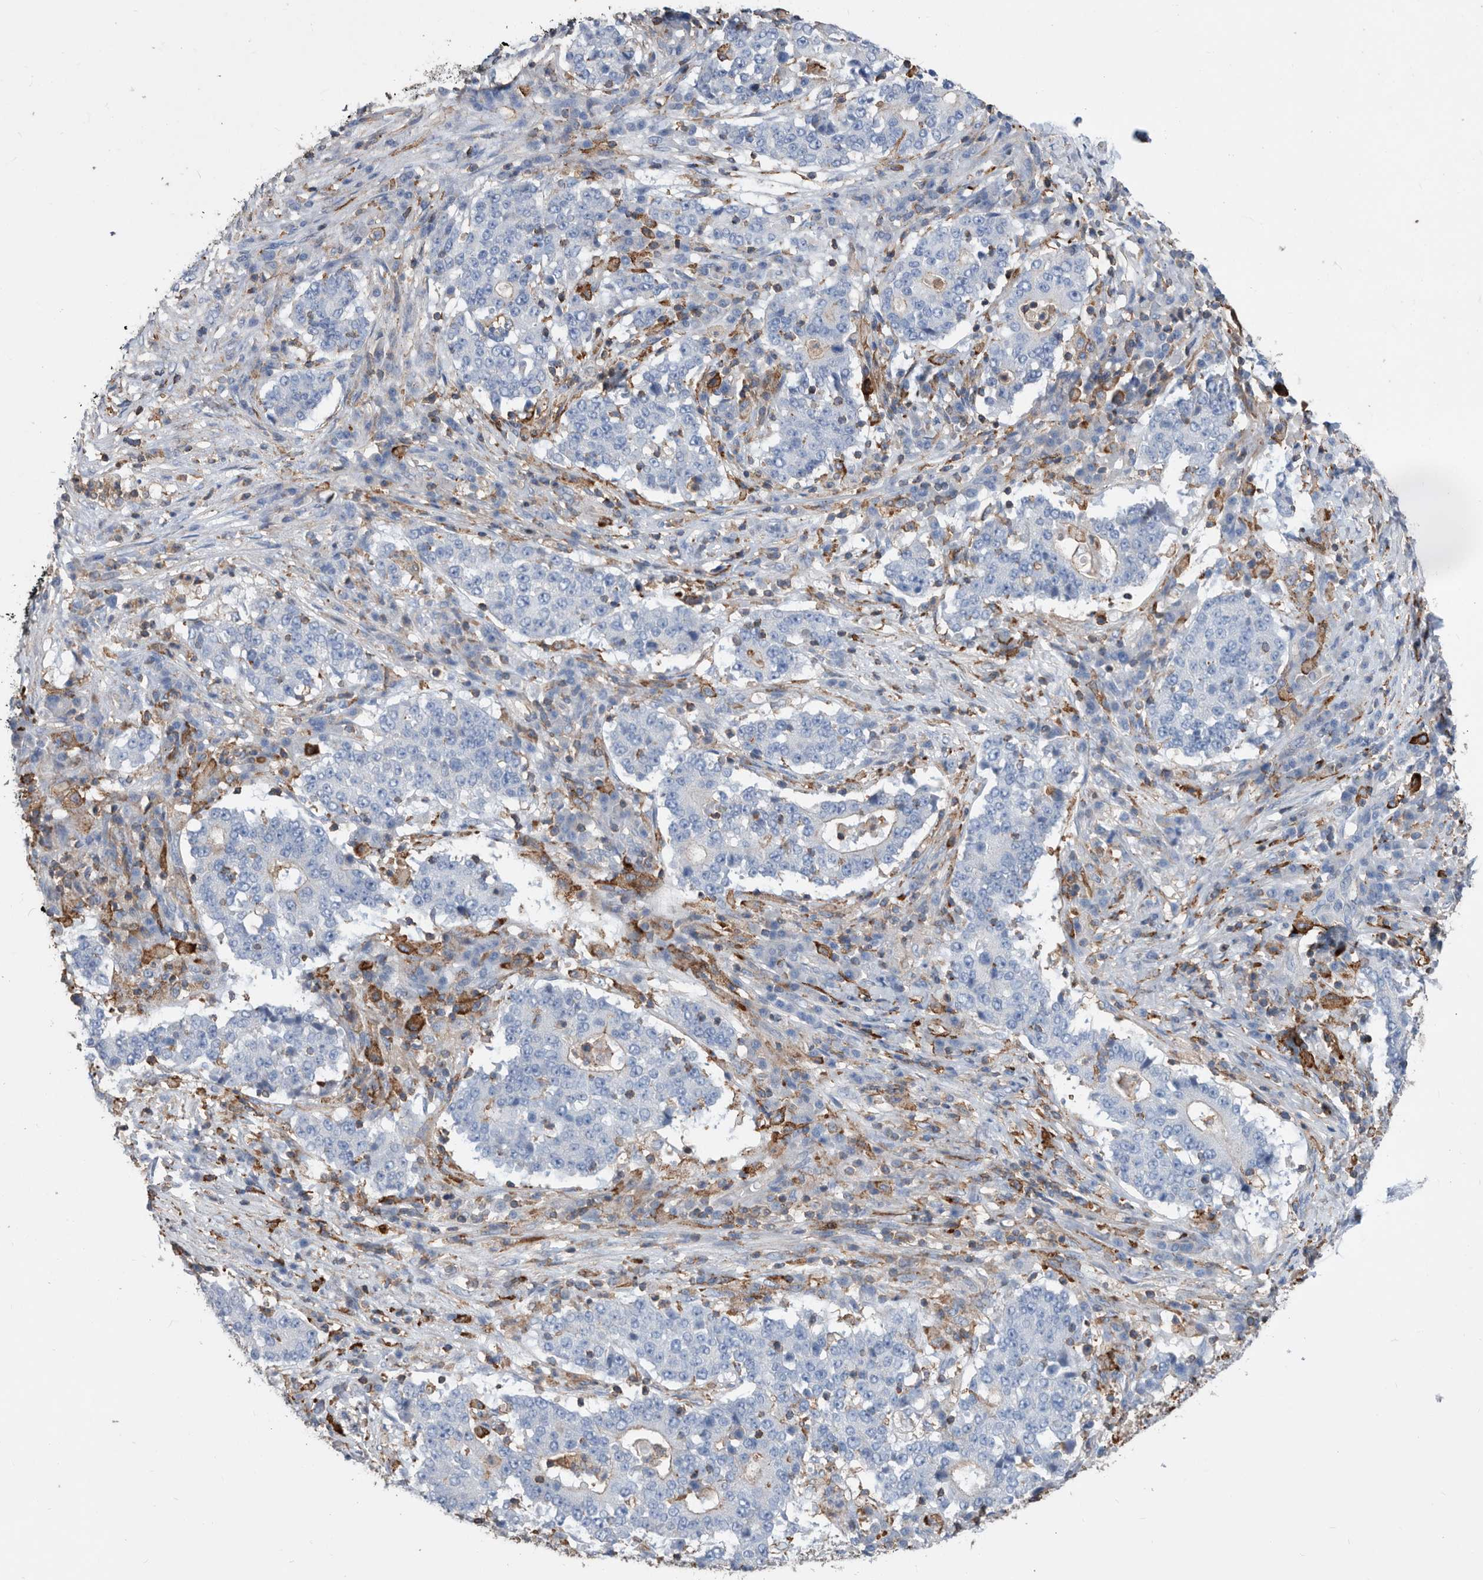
{"staining": {"intensity": "negative", "quantity": "none", "location": "none"}, "tissue": "stomach cancer", "cell_type": "Tumor cells", "image_type": "cancer", "snomed": [{"axis": "morphology", "description": "Adenocarcinoma, NOS"}, {"axis": "topography", "description": "Stomach"}], "caption": "Human adenocarcinoma (stomach) stained for a protein using immunohistochemistry reveals no positivity in tumor cells.", "gene": "MS4A4A", "patient": {"sex": "male", "age": 59}}